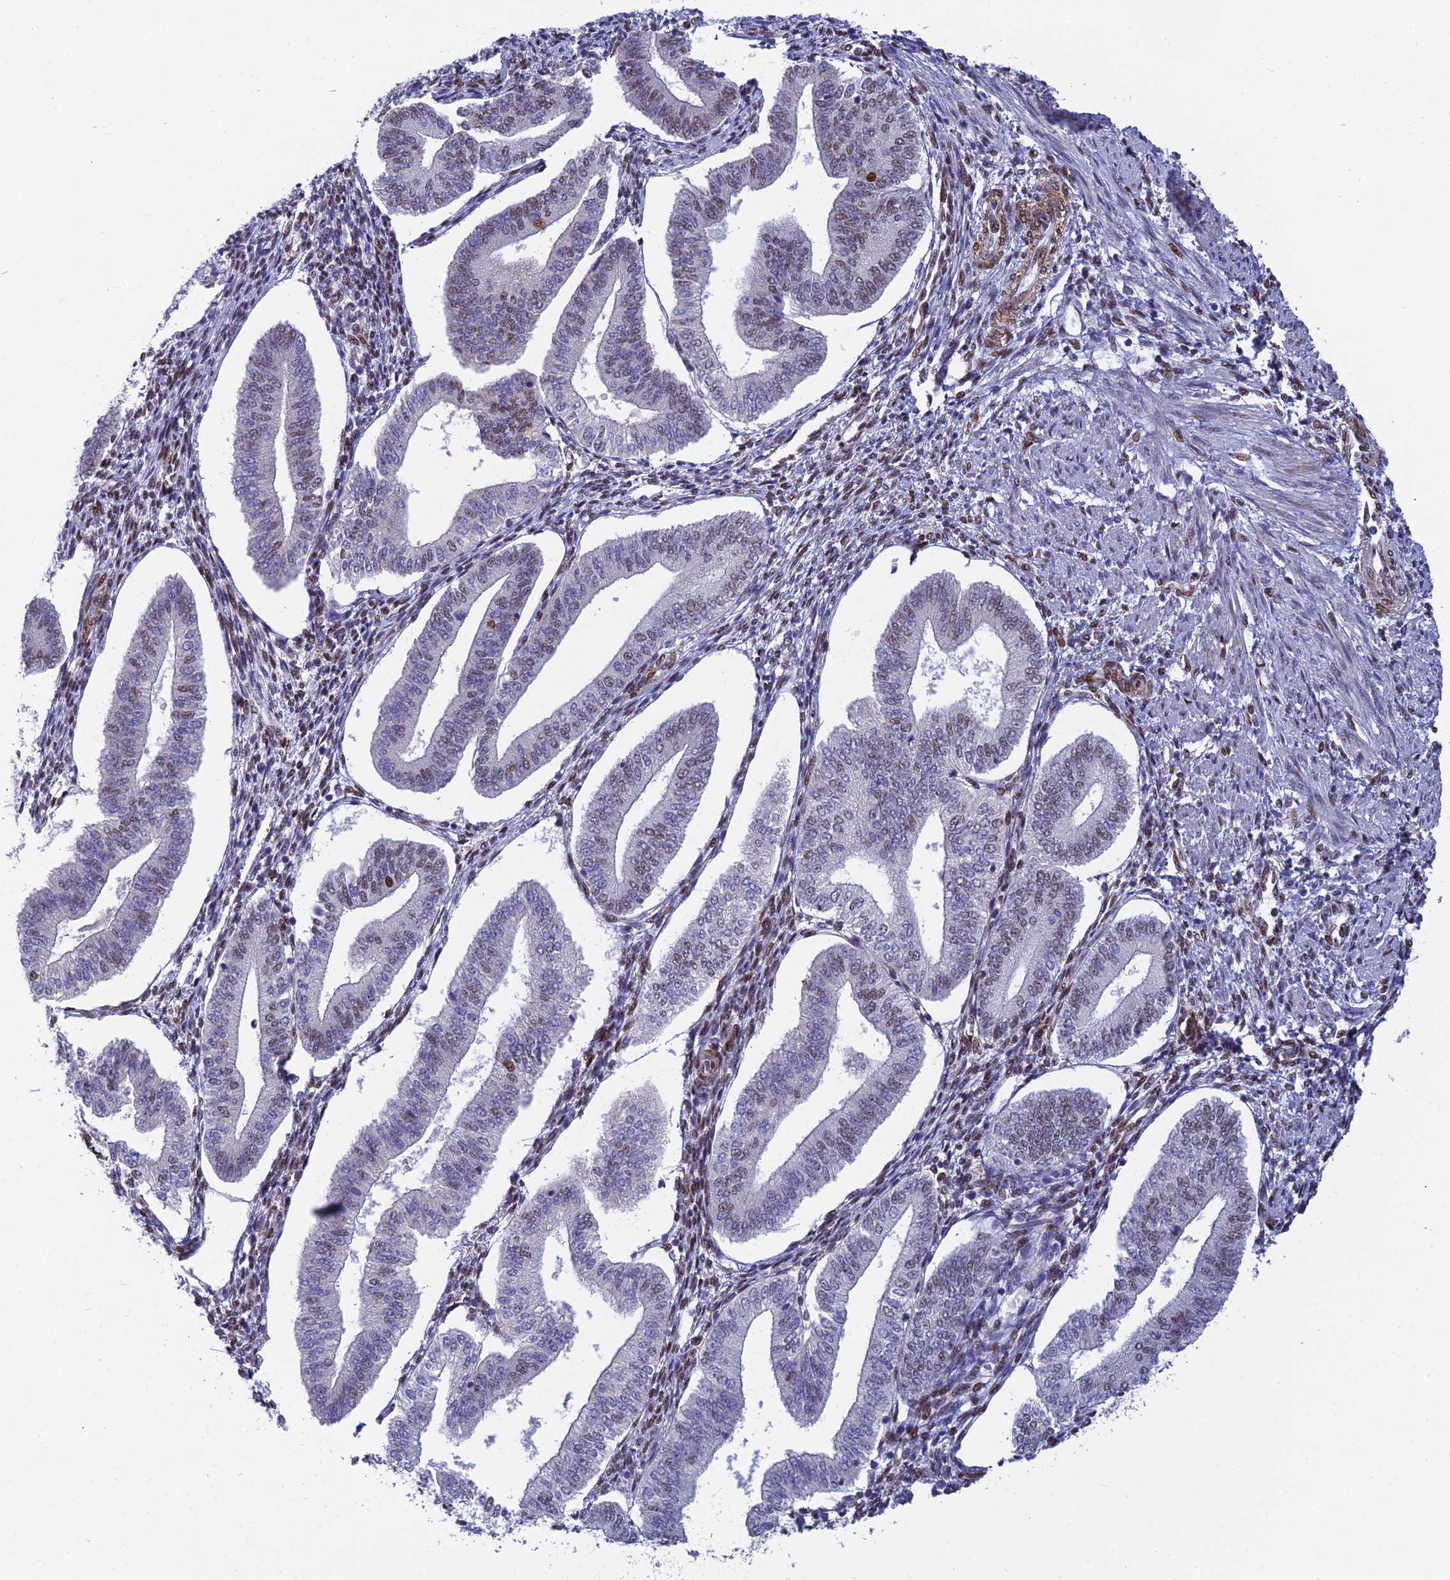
{"staining": {"intensity": "moderate", "quantity": "25%-75%", "location": "nuclear"}, "tissue": "endometrium", "cell_type": "Cells in endometrial stroma", "image_type": "normal", "snomed": [{"axis": "morphology", "description": "Normal tissue, NOS"}, {"axis": "topography", "description": "Endometrium"}], "caption": "Immunohistochemistry micrograph of normal human endometrium stained for a protein (brown), which displays medium levels of moderate nuclear expression in about 25%-75% of cells in endometrial stroma.", "gene": "CLK4", "patient": {"sex": "female", "age": 34}}